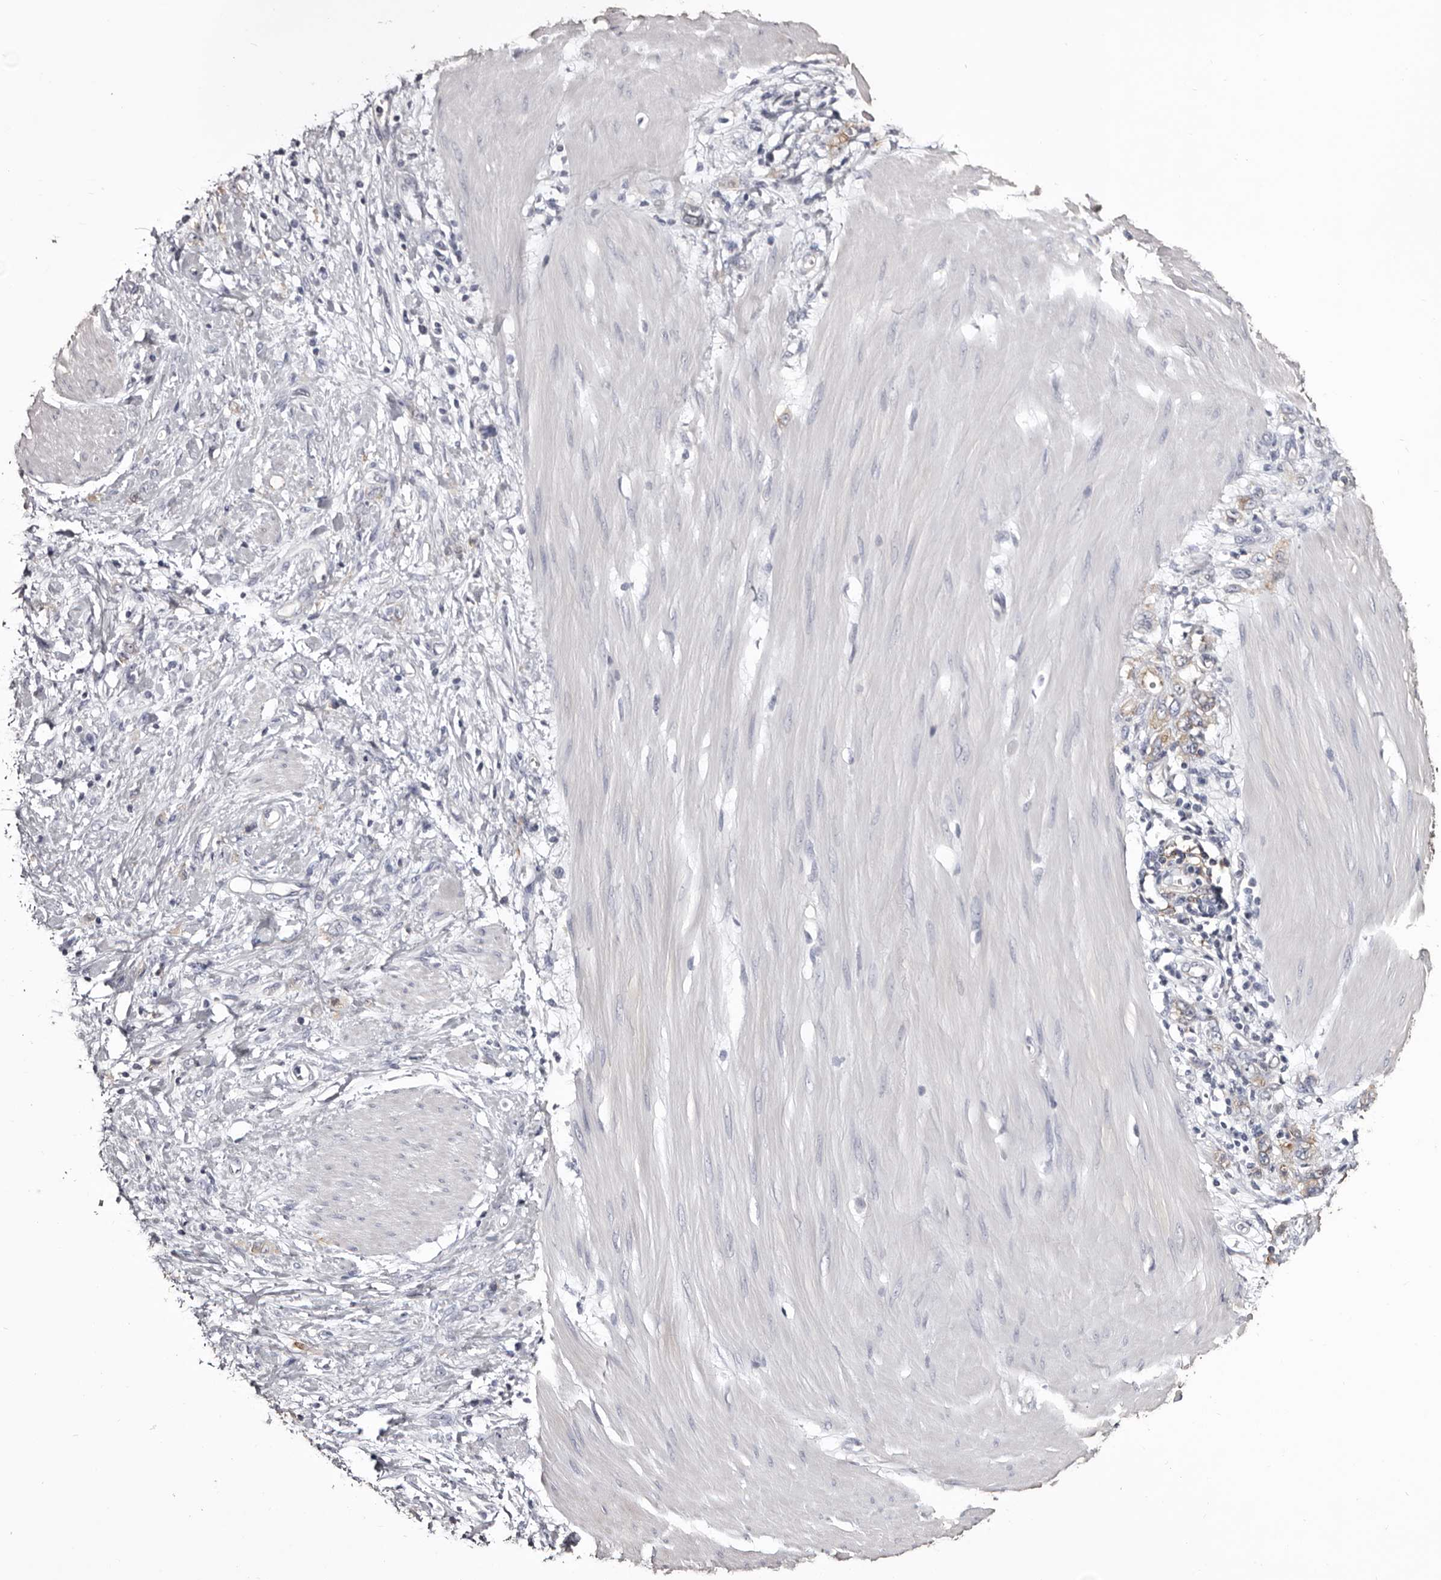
{"staining": {"intensity": "weak", "quantity": "25%-75%", "location": "cytoplasmic/membranous"}, "tissue": "stomach cancer", "cell_type": "Tumor cells", "image_type": "cancer", "snomed": [{"axis": "morphology", "description": "Adenocarcinoma, NOS"}, {"axis": "topography", "description": "Stomach"}], "caption": "Brown immunohistochemical staining in stomach adenocarcinoma demonstrates weak cytoplasmic/membranous expression in approximately 25%-75% of tumor cells.", "gene": "LAD1", "patient": {"sex": "female", "age": 76}}